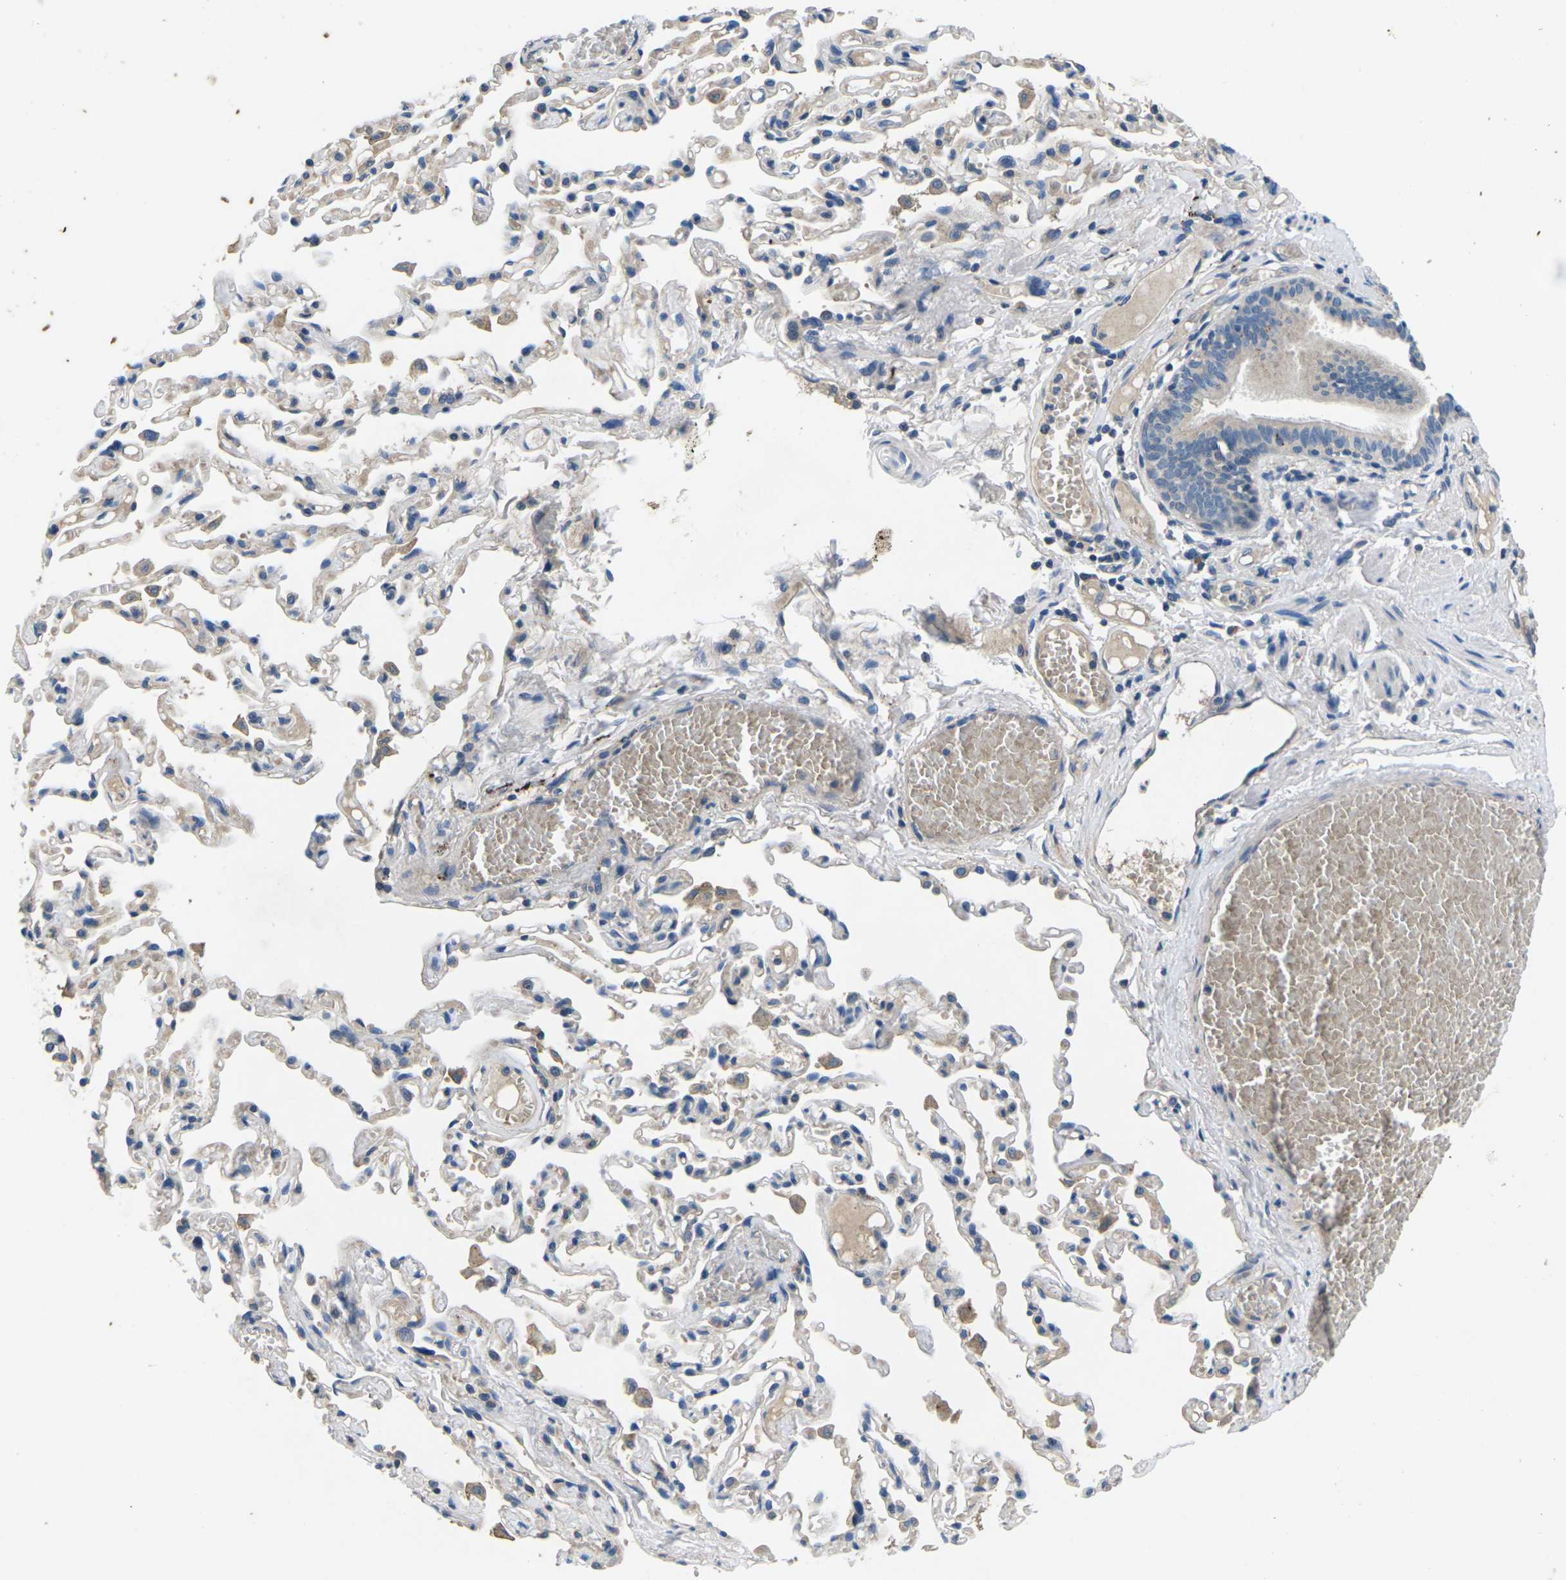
{"staining": {"intensity": "weak", "quantity": ">75%", "location": "cytoplasmic/membranous"}, "tissue": "bronchus", "cell_type": "Respiratory epithelial cells", "image_type": "normal", "snomed": [{"axis": "morphology", "description": "Normal tissue, NOS"}, {"axis": "morphology", "description": "Inflammation, NOS"}, {"axis": "topography", "description": "Cartilage tissue"}, {"axis": "topography", "description": "Lung"}], "caption": "Human bronchus stained with a brown dye demonstrates weak cytoplasmic/membranous positive positivity in approximately >75% of respiratory epithelial cells.", "gene": "PDCD6IP", "patient": {"sex": "male", "age": 71}}